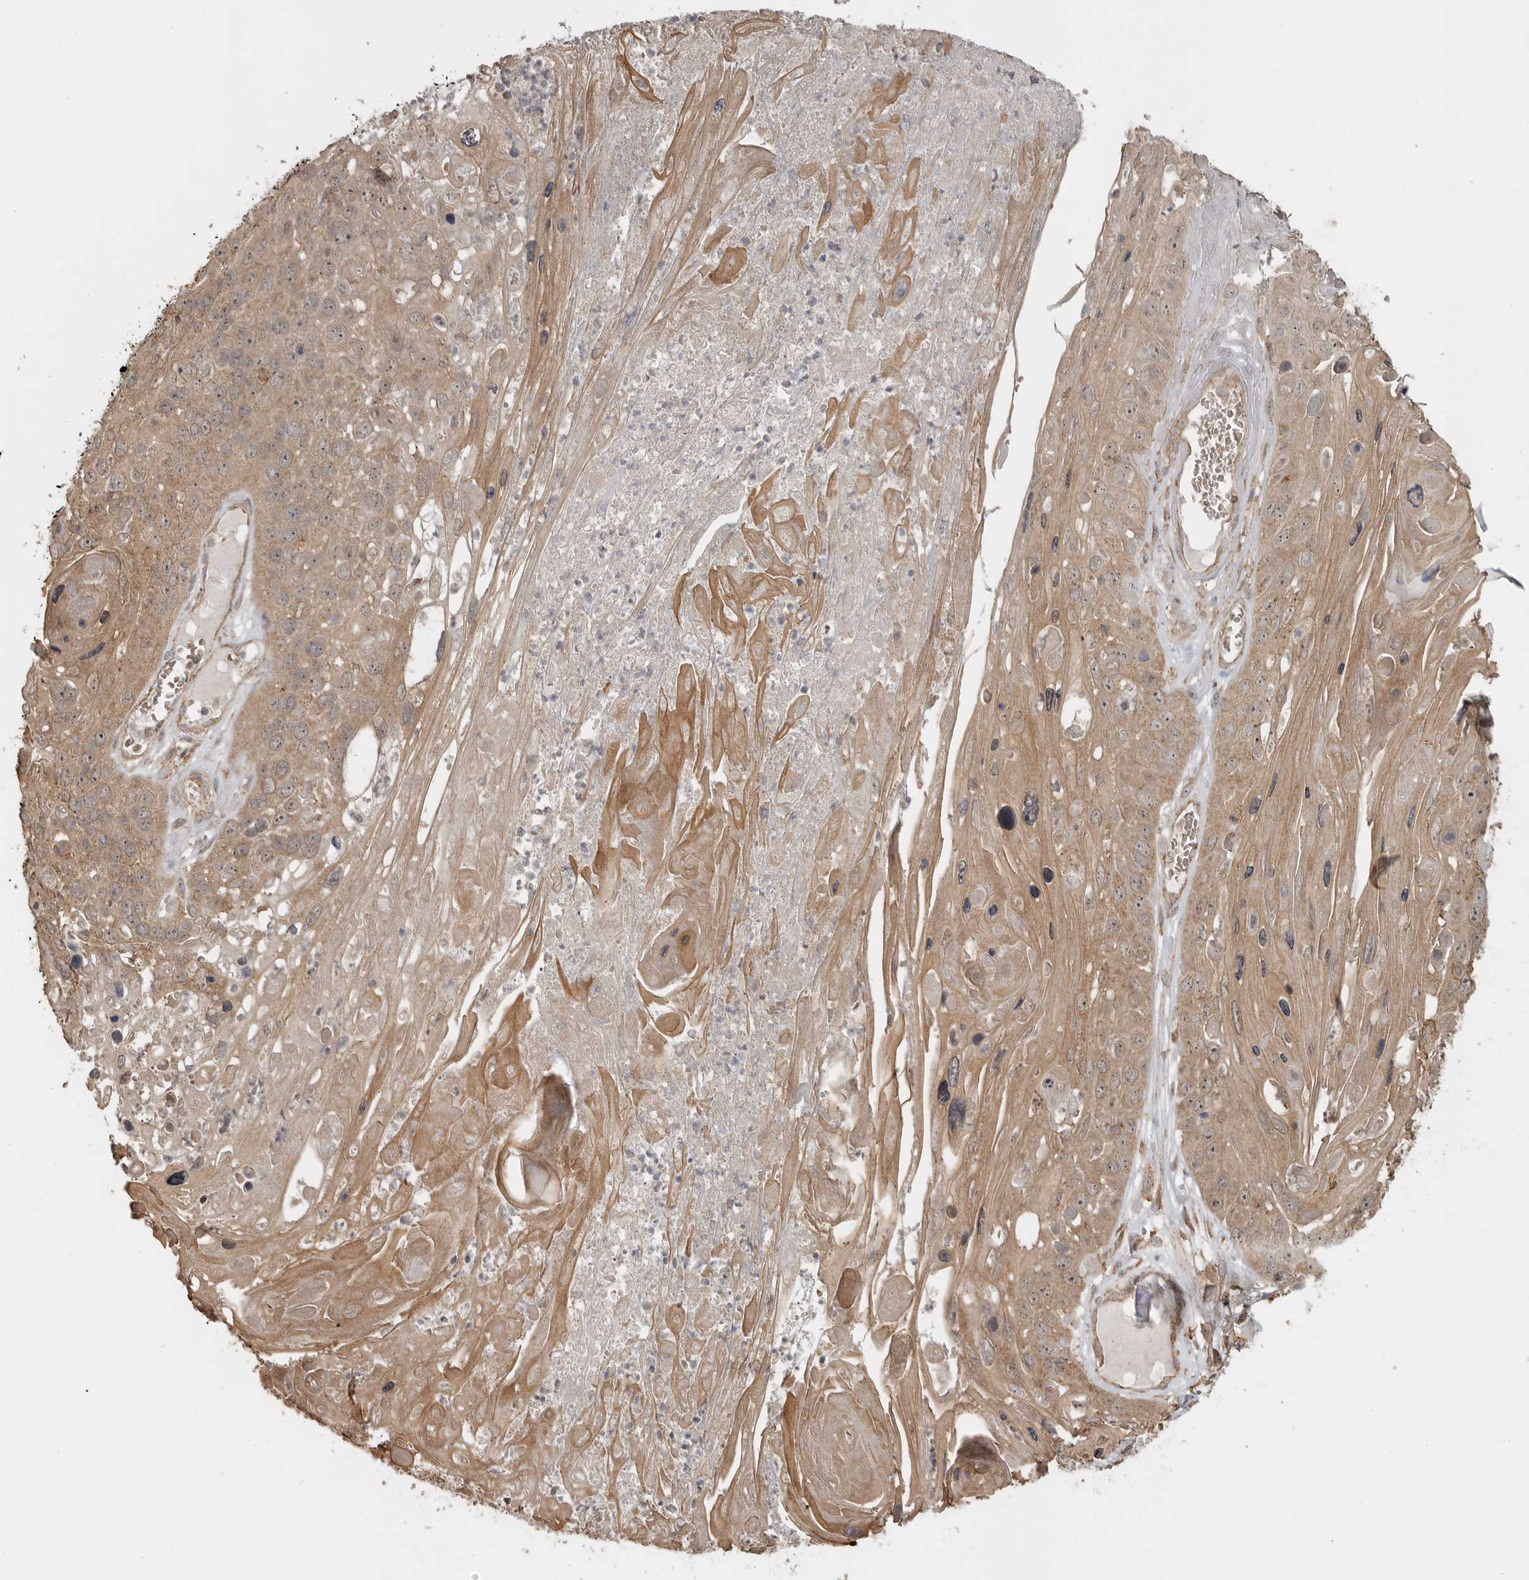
{"staining": {"intensity": "moderate", "quantity": ">75%", "location": "cytoplasmic/membranous"}, "tissue": "skin cancer", "cell_type": "Tumor cells", "image_type": "cancer", "snomed": [{"axis": "morphology", "description": "Squamous cell carcinoma, NOS"}, {"axis": "topography", "description": "Skin"}], "caption": "A photomicrograph showing moderate cytoplasmic/membranous staining in about >75% of tumor cells in squamous cell carcinoma (skin), as visualized by brown immunohistochemical staining.", "gene": "LLGL1", "patient": {"sex": "male", "age": 55}}